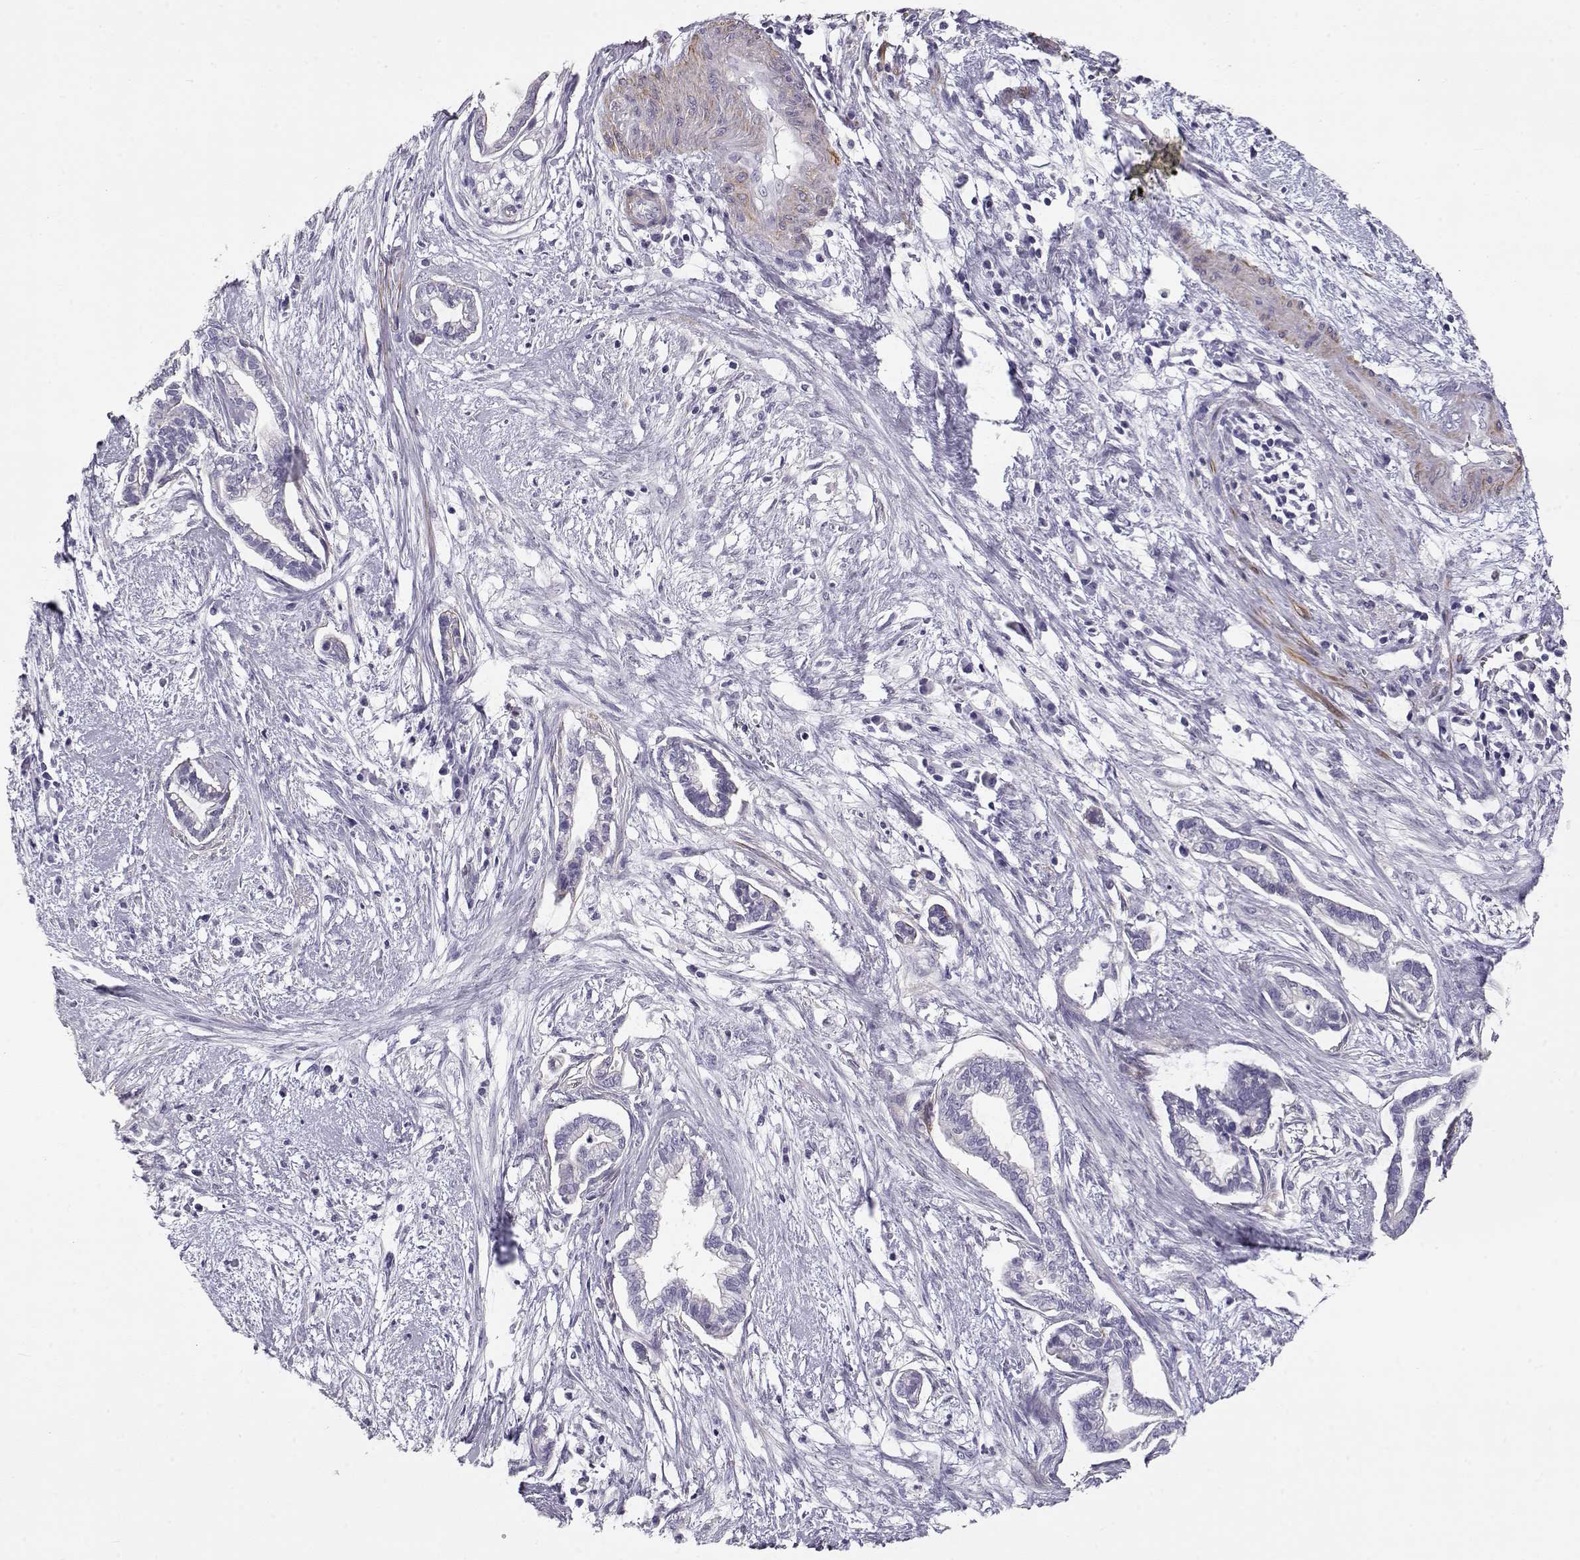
{"staining": {"intensity": "negative", "quantity": "none", "location": "none"}, "tissue": "cervical cancer", "cell_type": "Tumor cells", "image_type": "cancer", "snomed": [{"axis": "morphology", "description": "Adenocarcinoma, NOS"}, {"axis": "topography", "description": "Cervix"}], "caption": "A photomicrograph of human cervical adenocarcinoma is negative for staining in tumor cells.", "gene": "SLITRK3", "patient": {"sex": "female", "age": 62}}